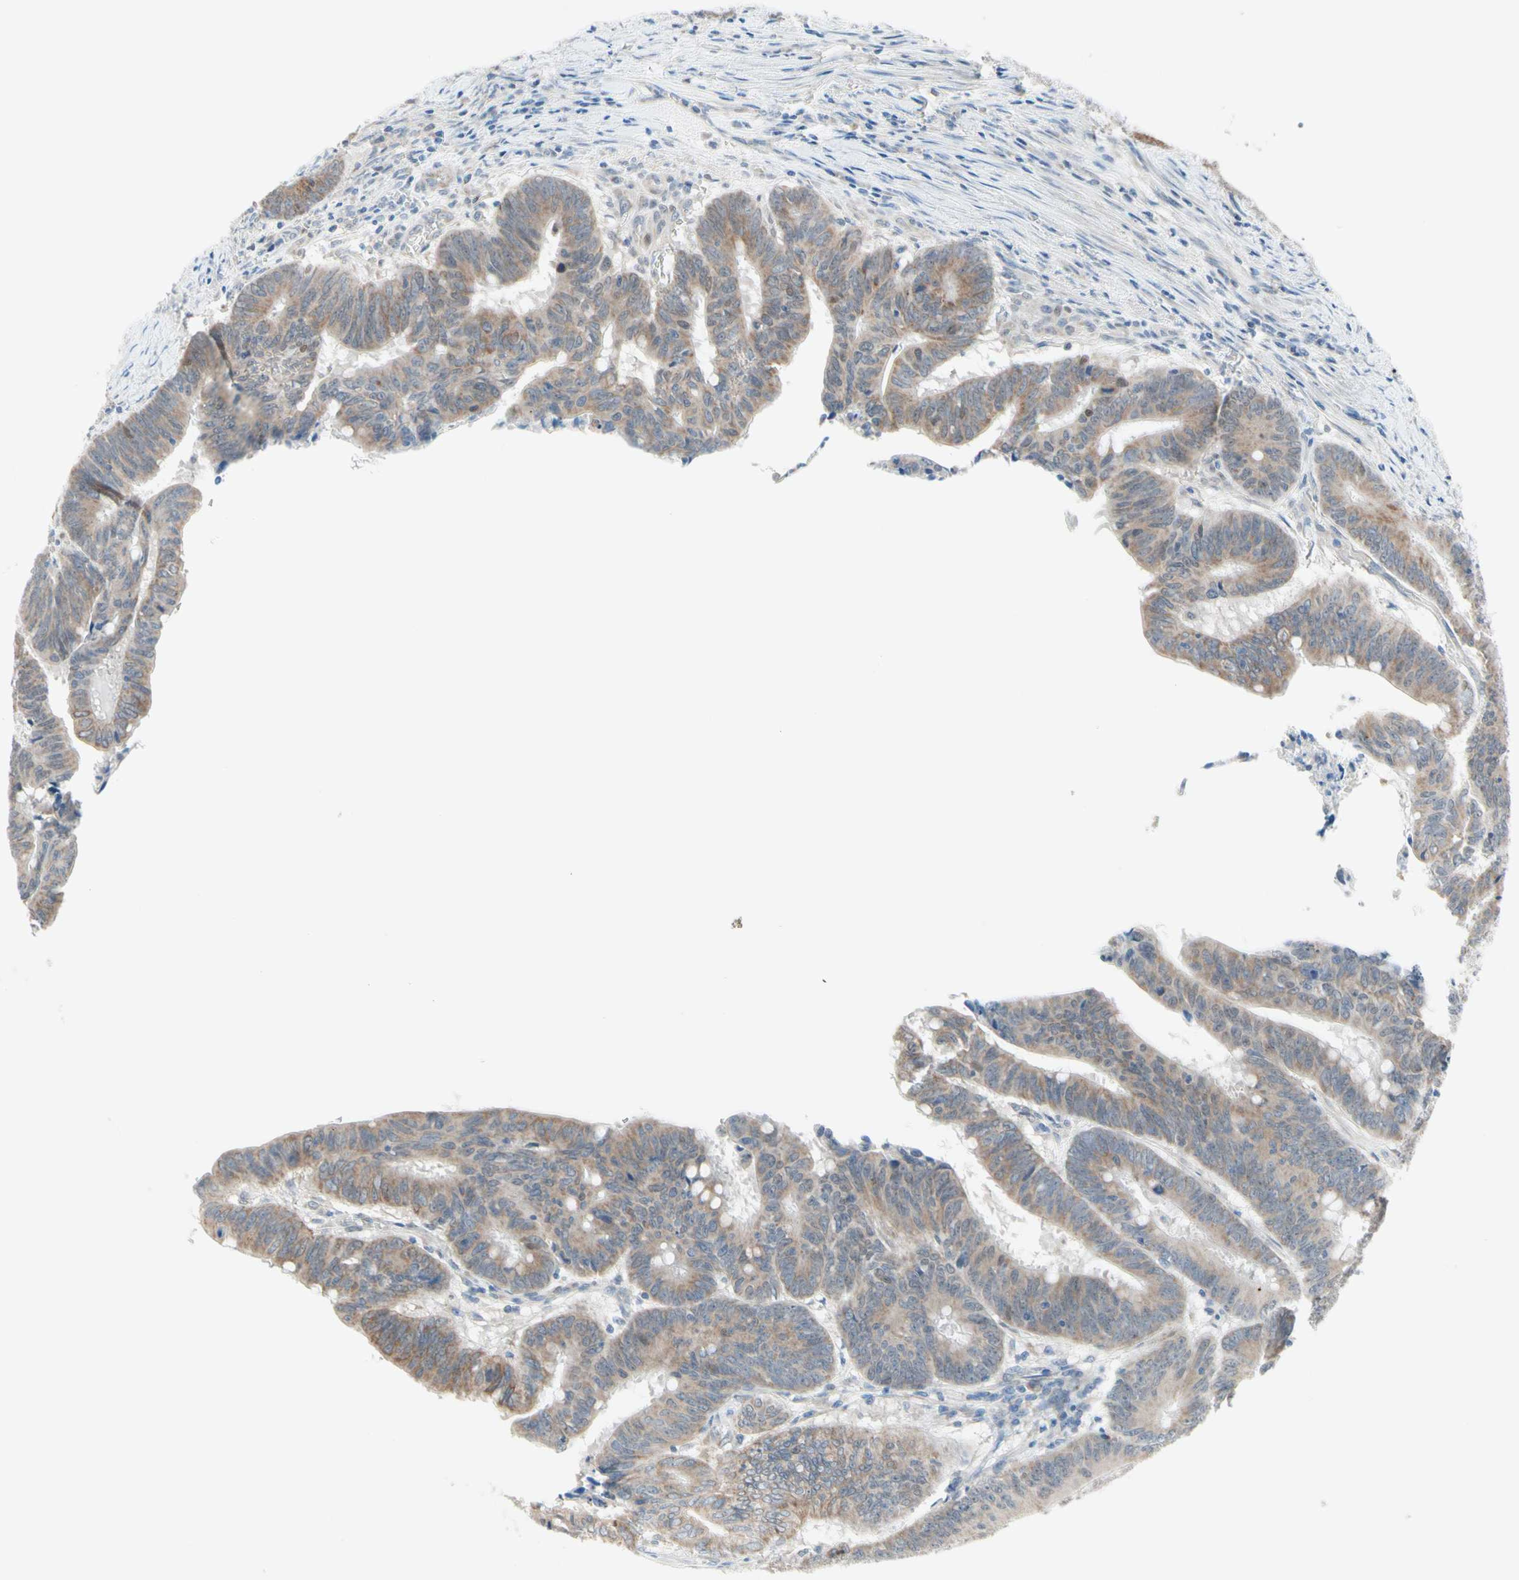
{"staining": {"intensity": "moderate", "quantity": ">75%", "location": "cytoplasmic/membranous"}, "tissue": "colorectal cancer", "cell_type": "Tumor cells", "image_type": "cancer", "snomed": [{"axis": "morphology", "description": "Adenocarcinoma, NOS"}, {"axis": "topography", "description": "Colon"}], "caption": "Brown immunohistochemical staining in colorectal cancer (adenocarcinoma) displays moderate cytoplasmic/membranous expression in about >75% of tumor cells.", "gene": "MFF", "patient": {"sex": "male", "age": 45}}